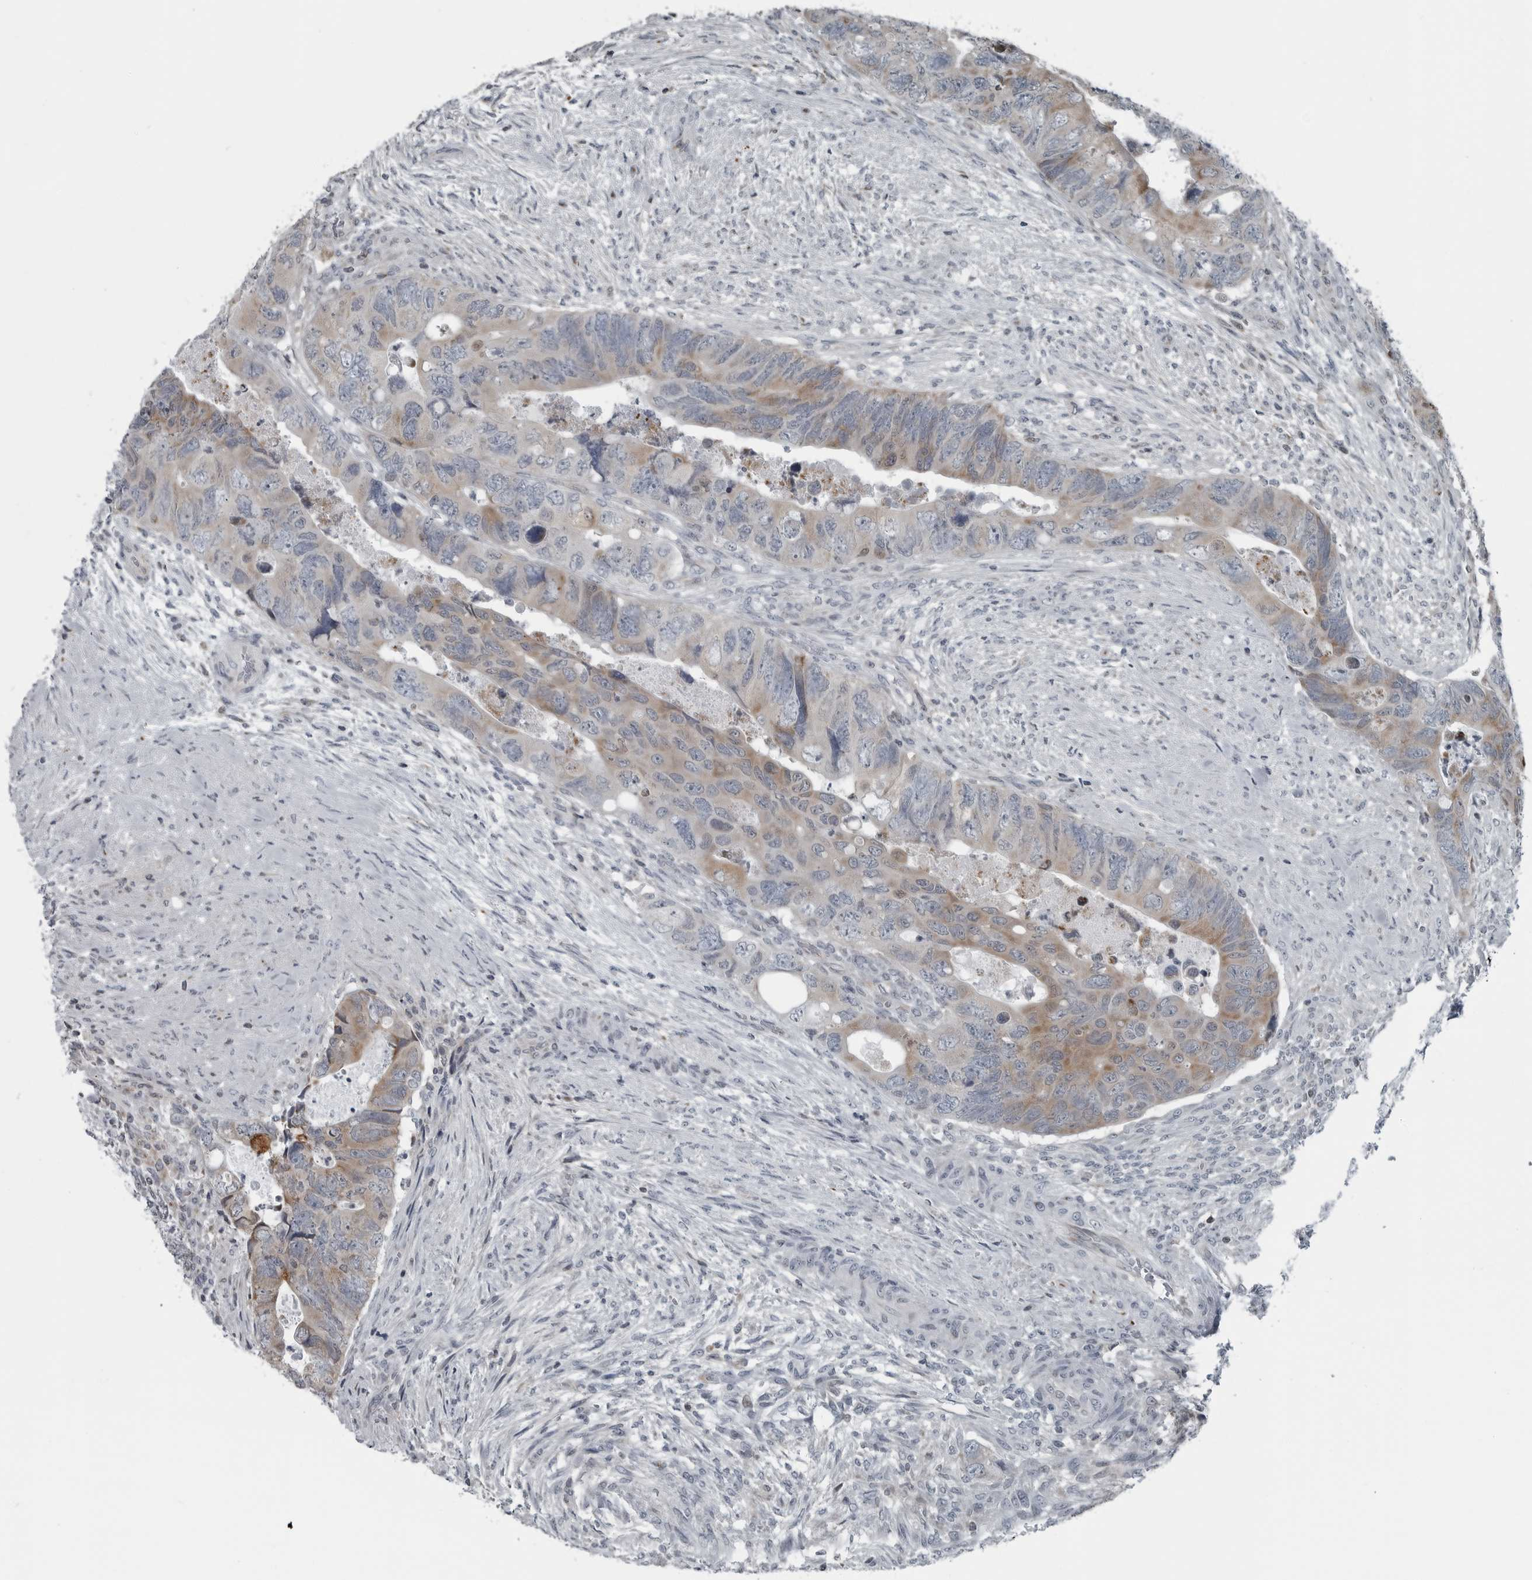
{"staining": {"intensity": "moderate", "quantity": "25%-75%", "location": "cytoplasmic/membranous"}, "tissue": "colorectal cancer", "cell_type": "Tumor cells", "image_type": "cancer", "snomed": [{"axis": "morphology", "description": "Adenocarcinoma, NOS"}, {"axis": "topography", "description": "Rectum"}], "caption": "Protein expression analysis of colorectal cancer shows moderate cytoplasmic/membranous staining in approximately 25%-75% of tumor cells. The staining was performed using DAB (3,3'-diaminobenzidine), with brown indicating positive protein expression. Nuclei are stained blue with hematoxylin.", "gene": "GAK", "patient": {"sex": "male", "age": 63}}